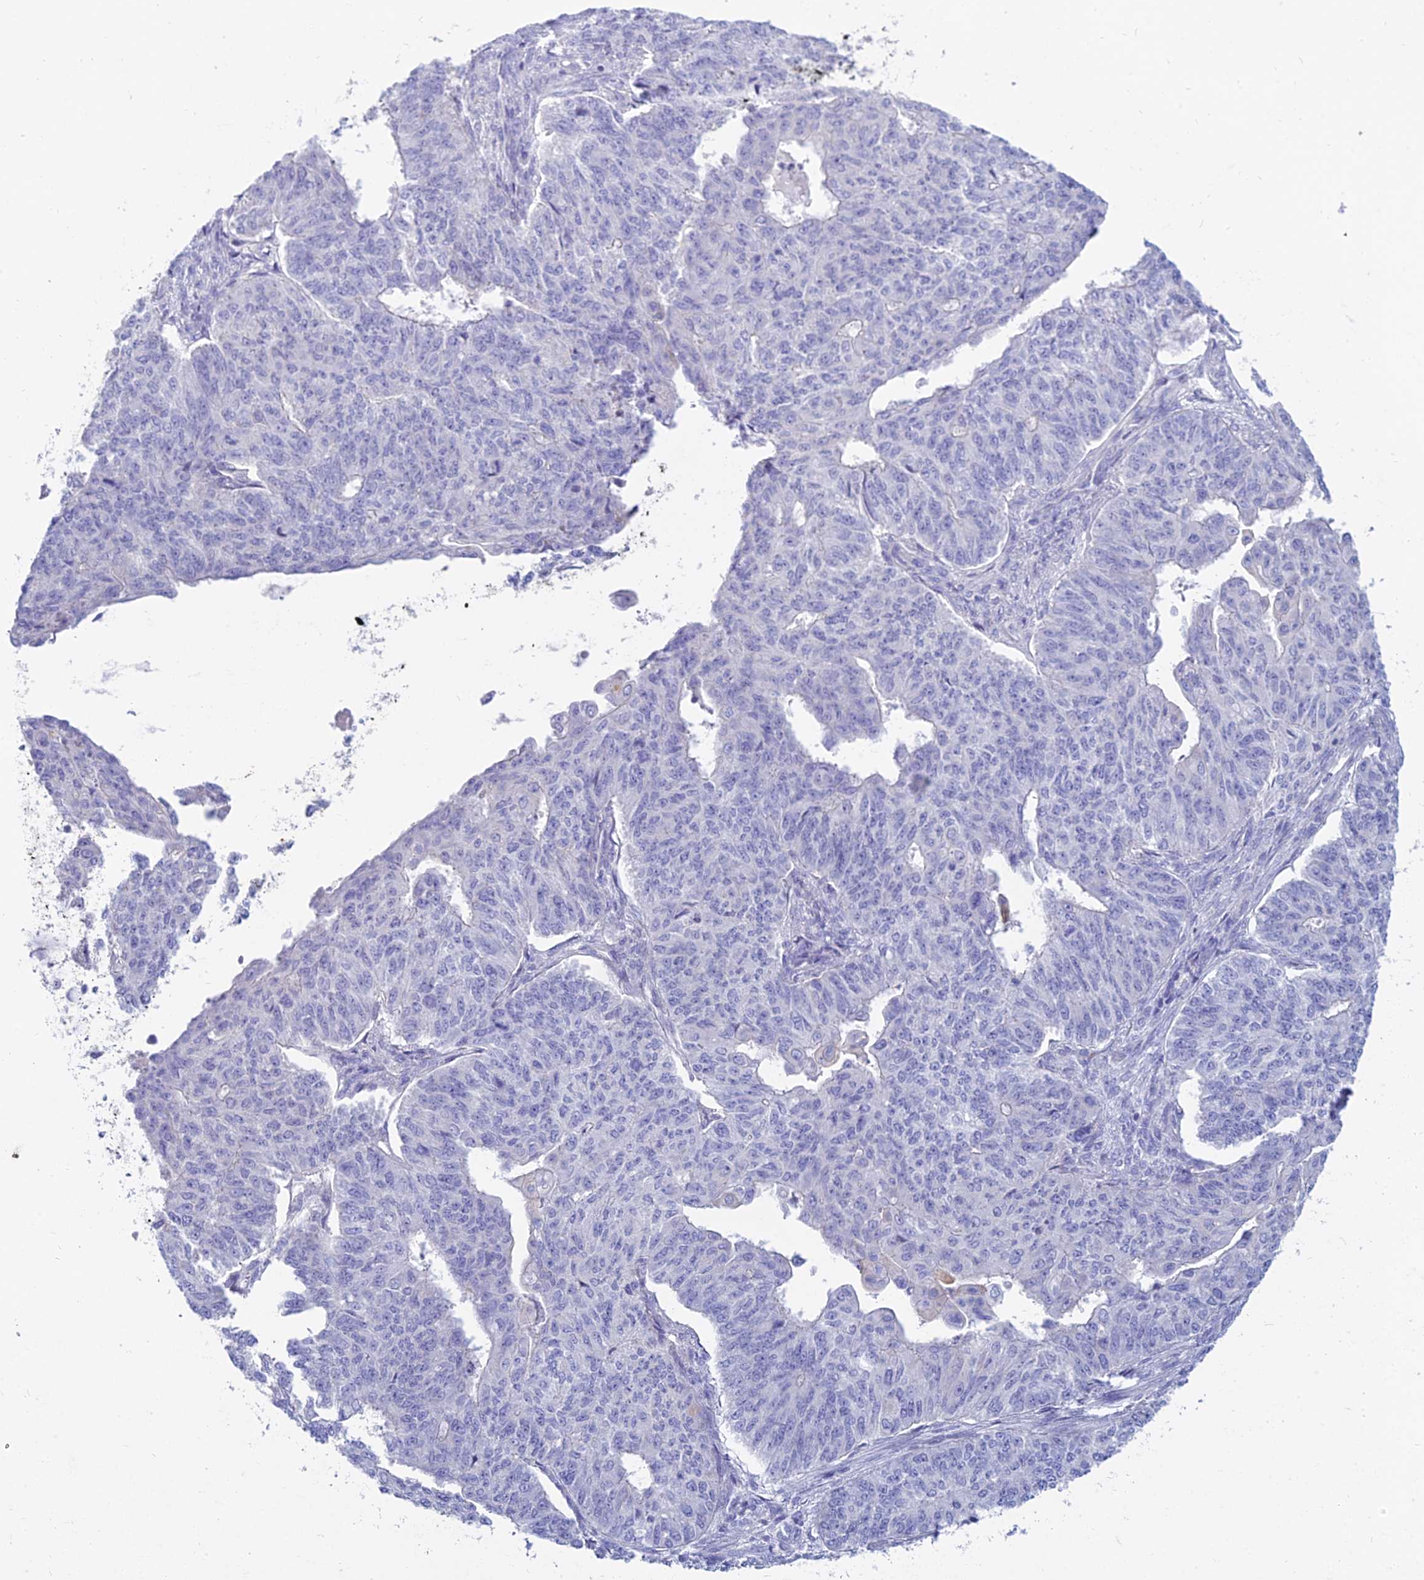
{"staining": {"intensity": "negative", "quantity": "none", "location": "none"}, "tissue": "endometrial cancer", "cell_type": "Tumor cells", "image_type": "cancer", "snomed": [{"axis": "morphology", "description": "Adenocarcinoma, NOS"}, {"axis": "topography", "description": "Endometrium"}], "caption": "Immunohistochemistry (IHC) of human endometrial cancer (adenocarcinoma) reveals no staining in tumor cells.", "gene": "SMIM24", "patient": {"sex": "female", "age": 32}}